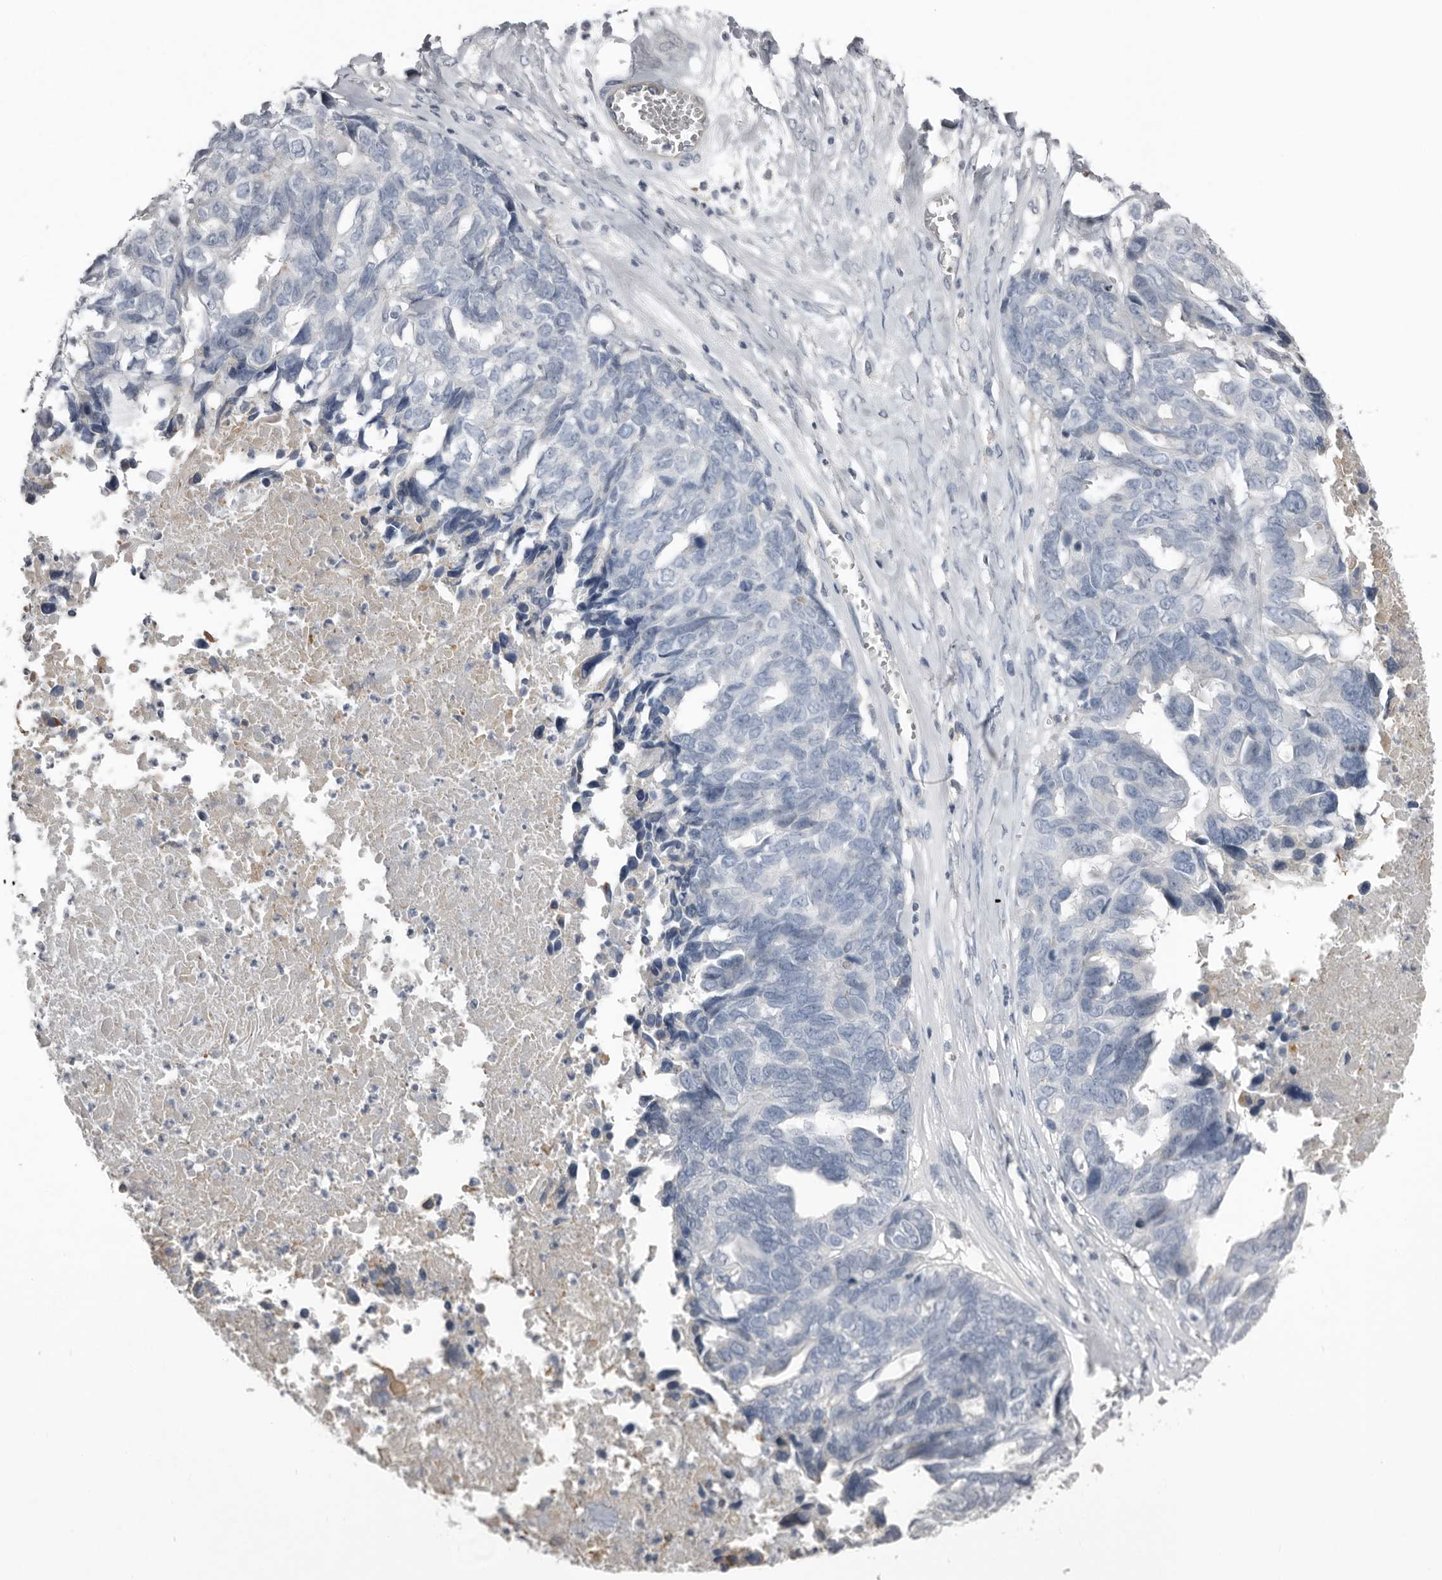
{"staining": {"intensity": "negative", "quantity": "none", "location": "none"}, "tissue": "ovarian cancer", "cell_type": "Tumor cells", "image_type": "cancer", "snomed": [{"axis": "morphology", "description": "Cystadenocarcinoma, serous, NOS"}, {"axis": "topography", "description": "Ovary"}], "caption": "Tumor cells show no significant protein positivity in ovarian serous cystadenocarcinoma. The staining is performed using DAB (3,3'-diaminobenzidine) brown chromogen with nuclei counter-stained in using hematoxylin.", "gene": "FABP7", "patient": {"sex": "female", "age": 79}}